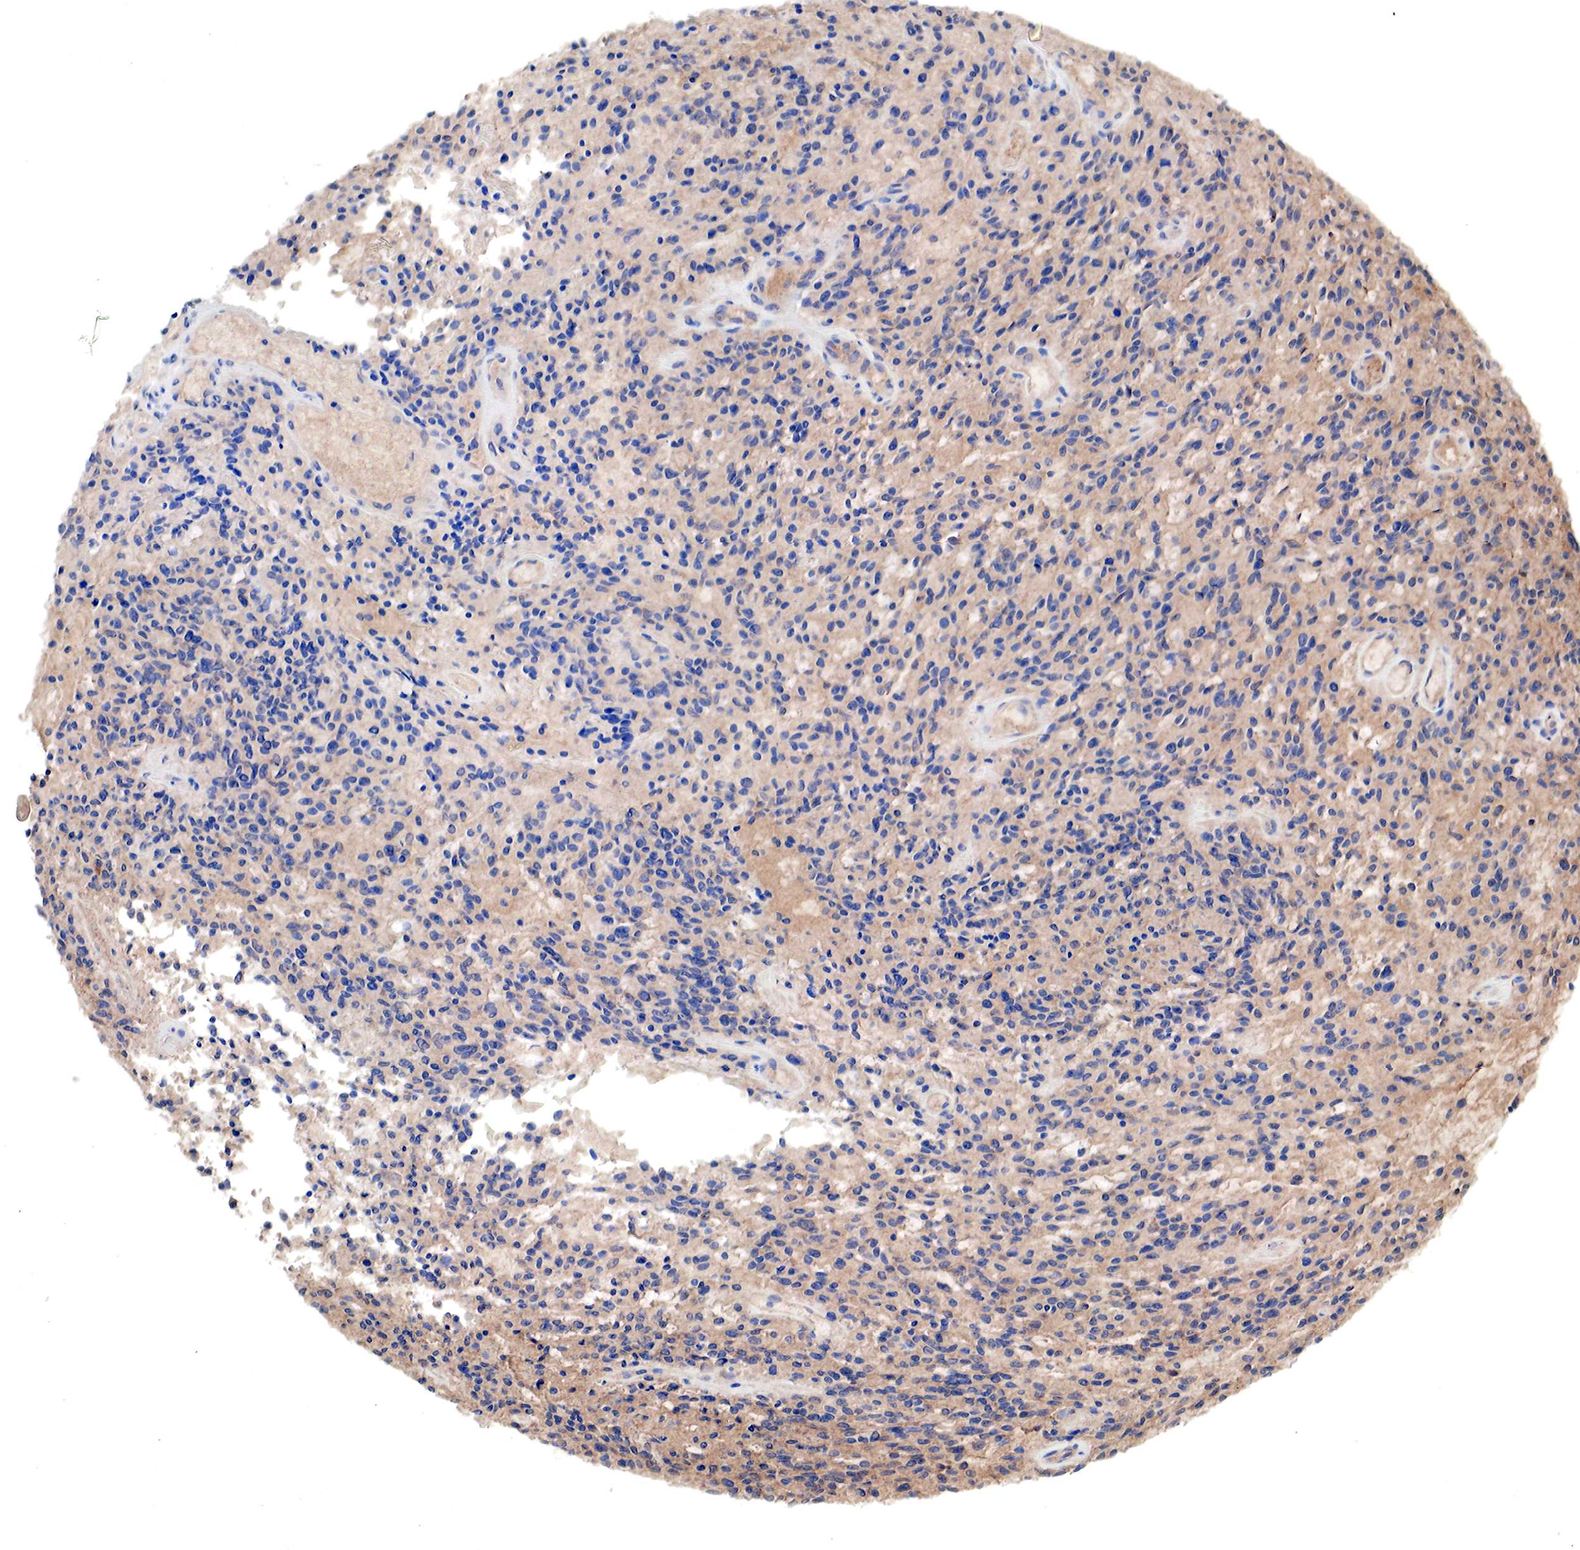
{"staining": {"intensity": "negative", "quantity": "none", "location": "none"}, "tissue": "glioma", "cell_type": "Tumor cells", "image_type": "cancer", "snomed": [{"axis": "morphology", "description": "Glioma, malignant, High grade"}, {"axis": "topography", "description": "Brain"}], "caption": "Protein analysis of malignant glioma (high-grade) shows no significant staining in tumor cells.", "gene": "G6PD", "patient": {"sex": "female", "age": 13}}